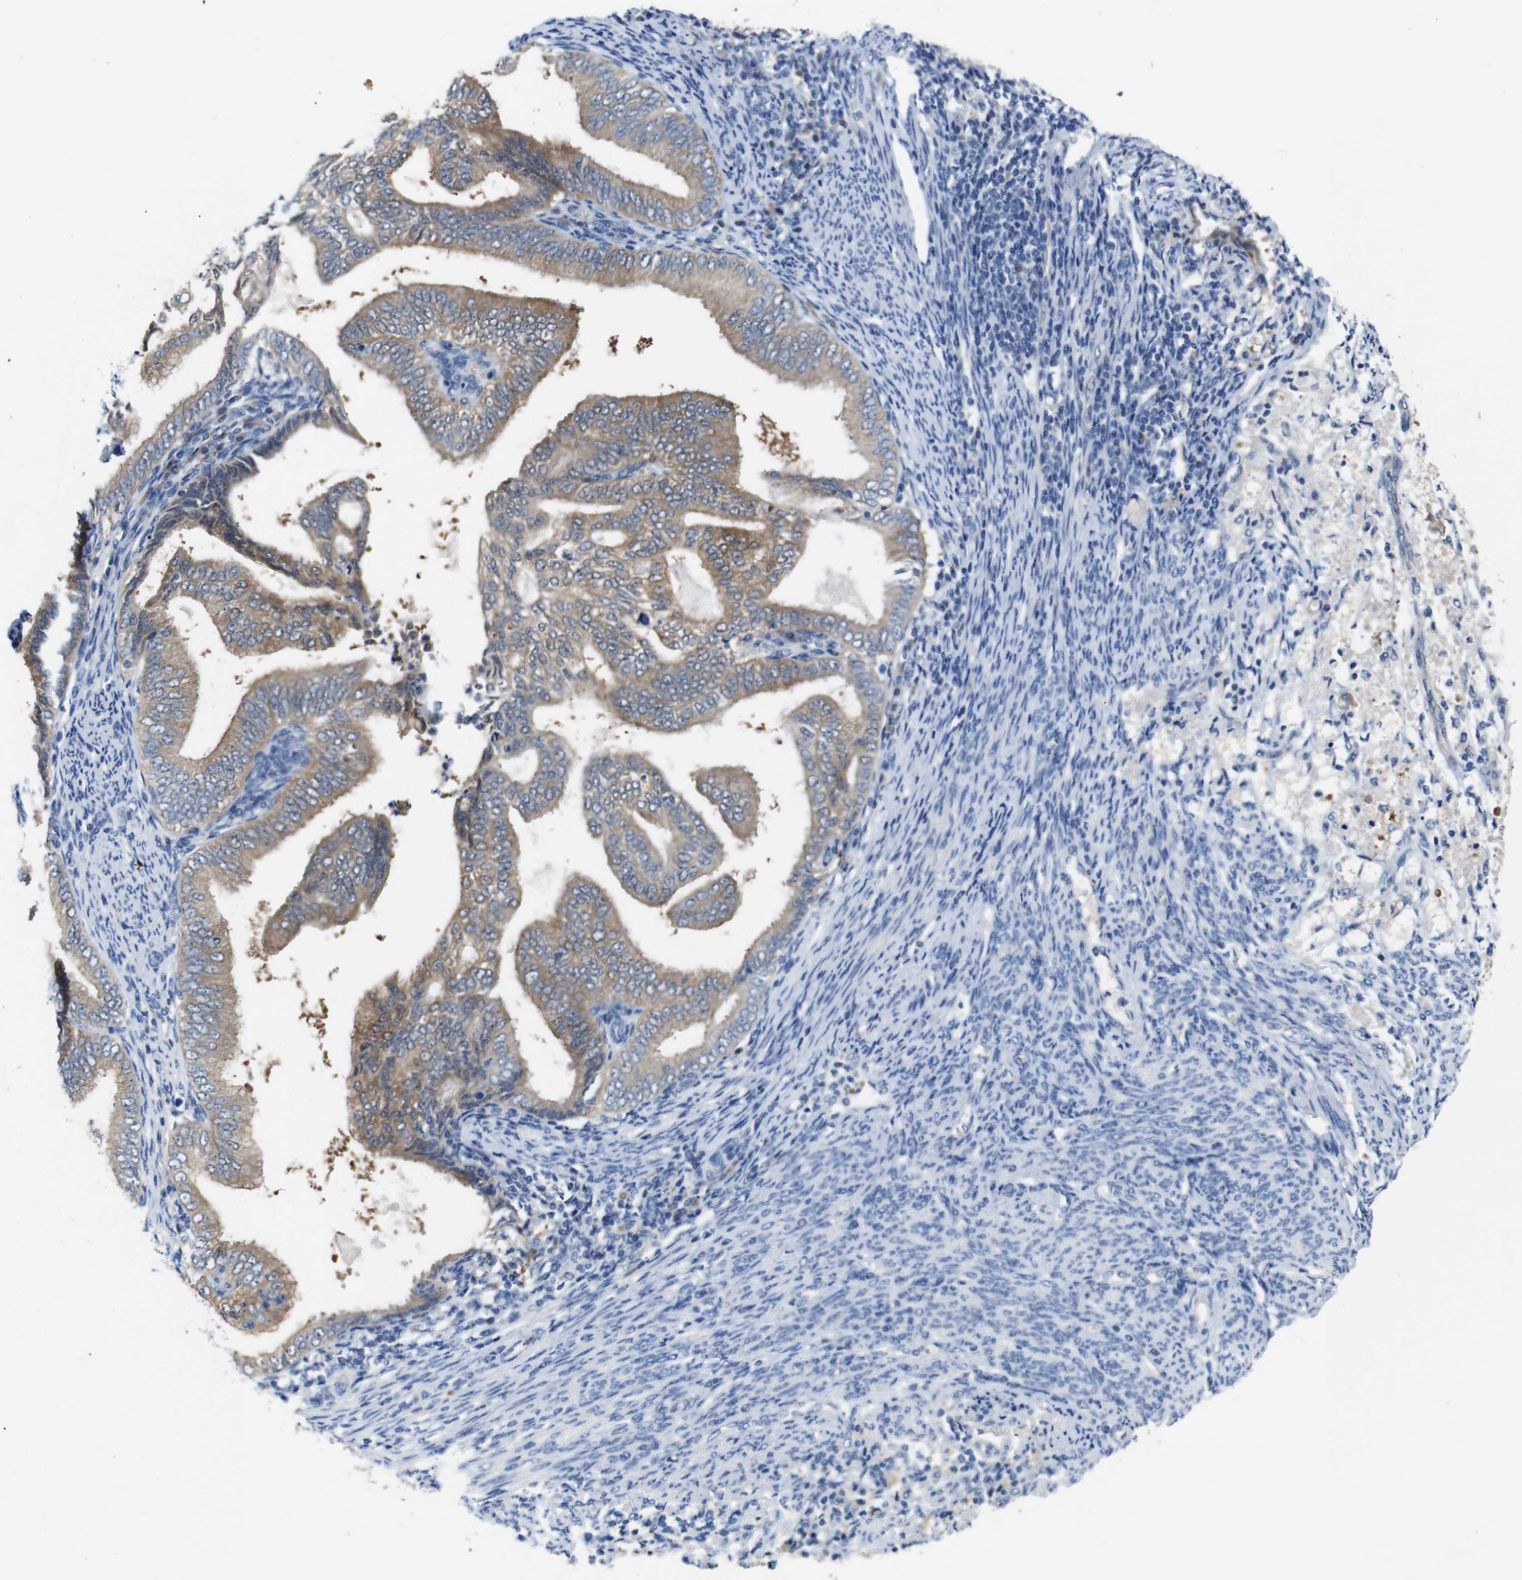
{"staining": {"intensity": "moderate", "quantity": ">75%", "location": "cytoplasmic/membranous"}, "tissue": "endometrial cancer", "cell_type": "Tumor cells", "image_type": "cancer", "snomed": [{"axis": "morphology", "description": "Adenocarcinoma, NOS"}, {"axis": "topography", "description": "Endometrium"}], "caption": "Immunohistochemistry of endometrial cancer displays medium levels of moderate cytoplasmic/membranous staining in approximately >75% of tumor cells.", "gene": "TBC1D32", "patient": {"sex": "female", "age": 58}}